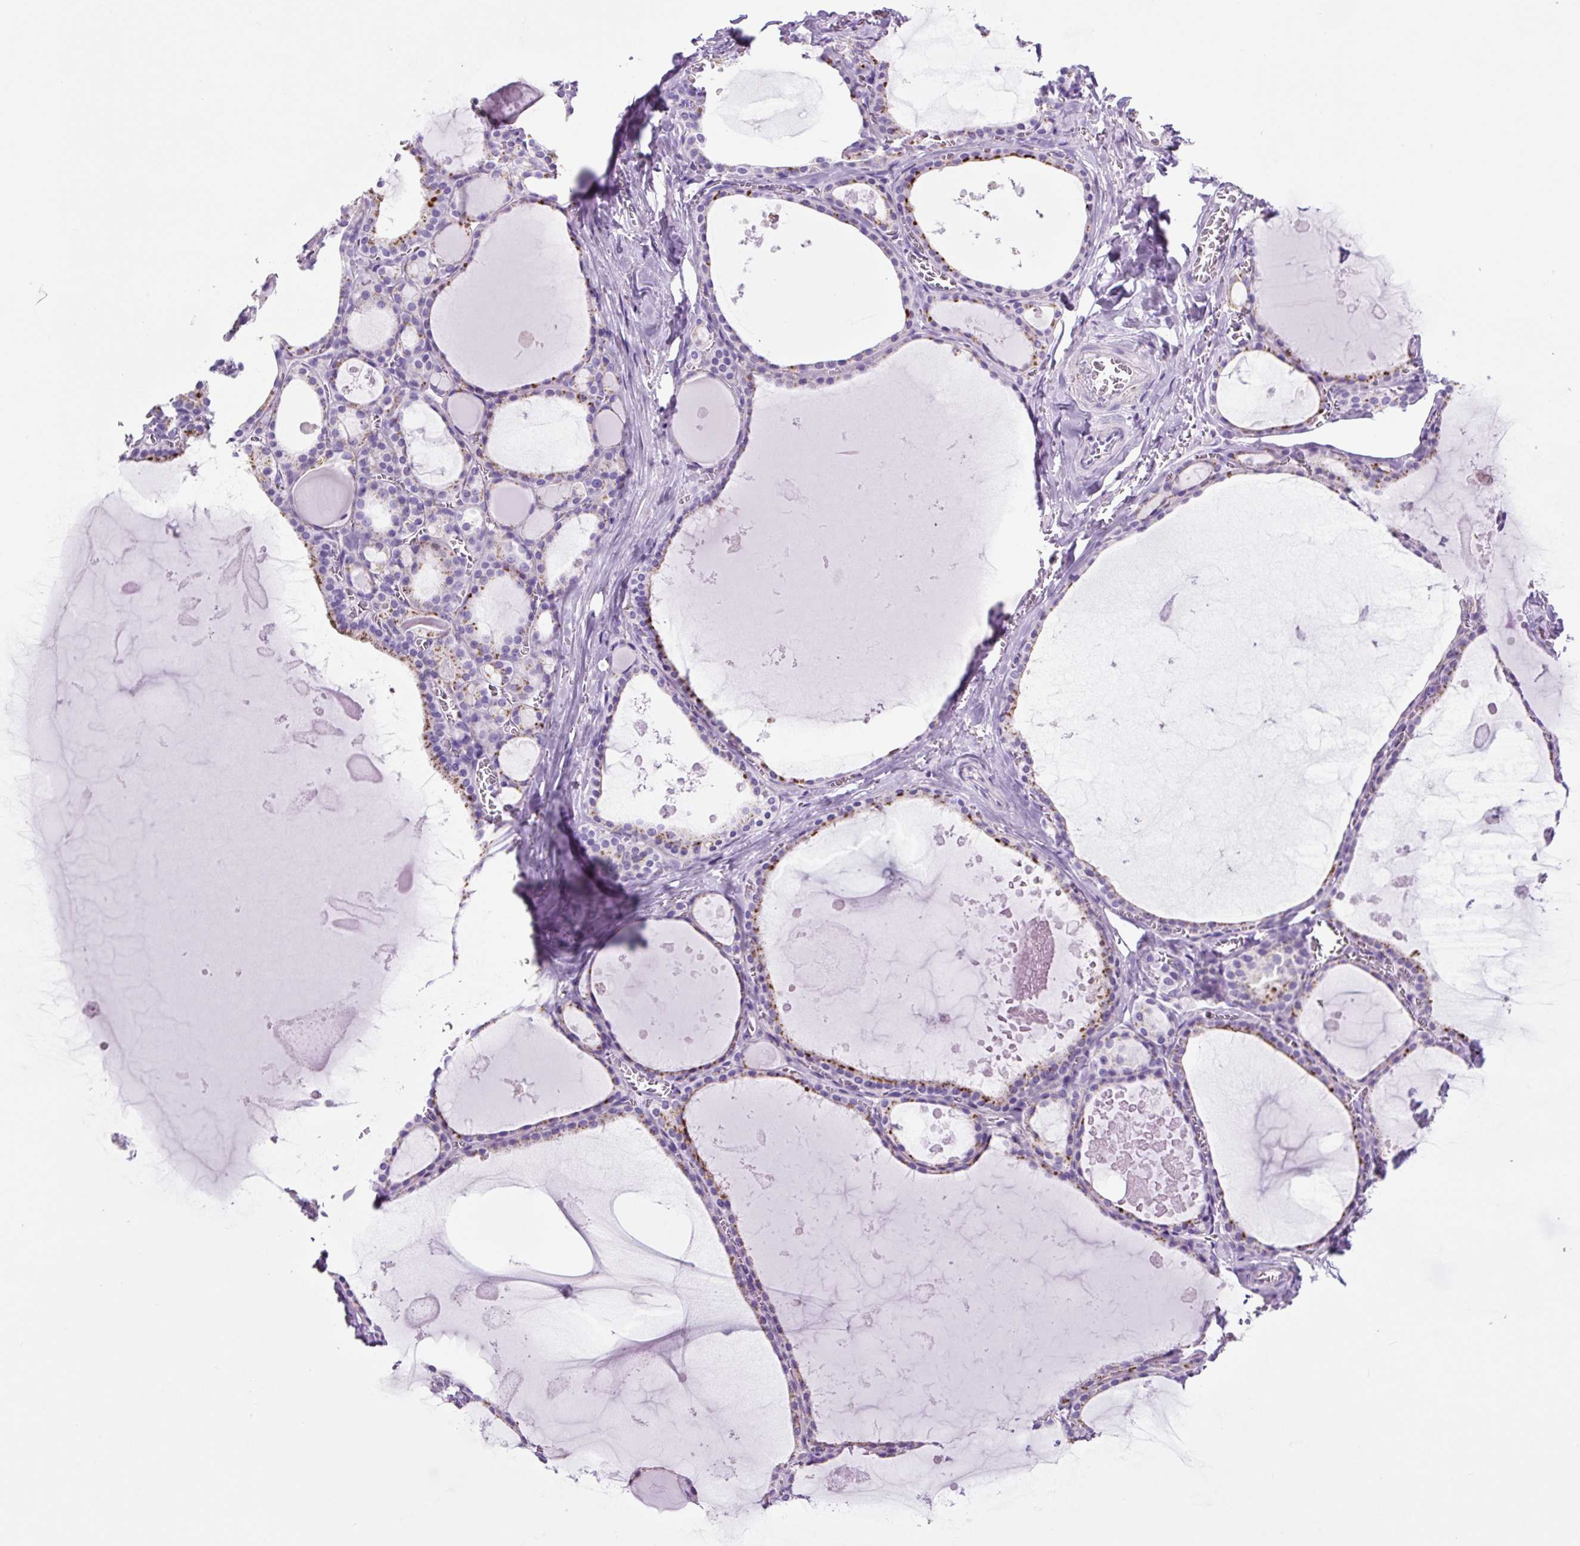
{"staining": {"intensity": "moderate", "quantity": "<25%", "location": "cytoplasmic/membranous"}, "tissue": "thyroid gland", "cell_type": "Glandular cells", "image_type": "normal", "snomed": [{"axis": "morphology", "description": "Normal tissue, NOS"}, {"axis": "topography", "description": "Thyroid gland"}], "caption": "Immunohistochemistry staining of normal thyroid gland, which displays low levels of moderate cytoplasmic/membranous staining in about <25% of glandular cells indicating moderate cytoplasmic/membranous protein staining. The staining was performed using DAB (3,3'-diaminobenzidine) (brown) for protein detection and nuclei were counterstained in hematoxylin (blue).", "gene": "LCN10", "patient": {"sex": "male", "age": 56}}